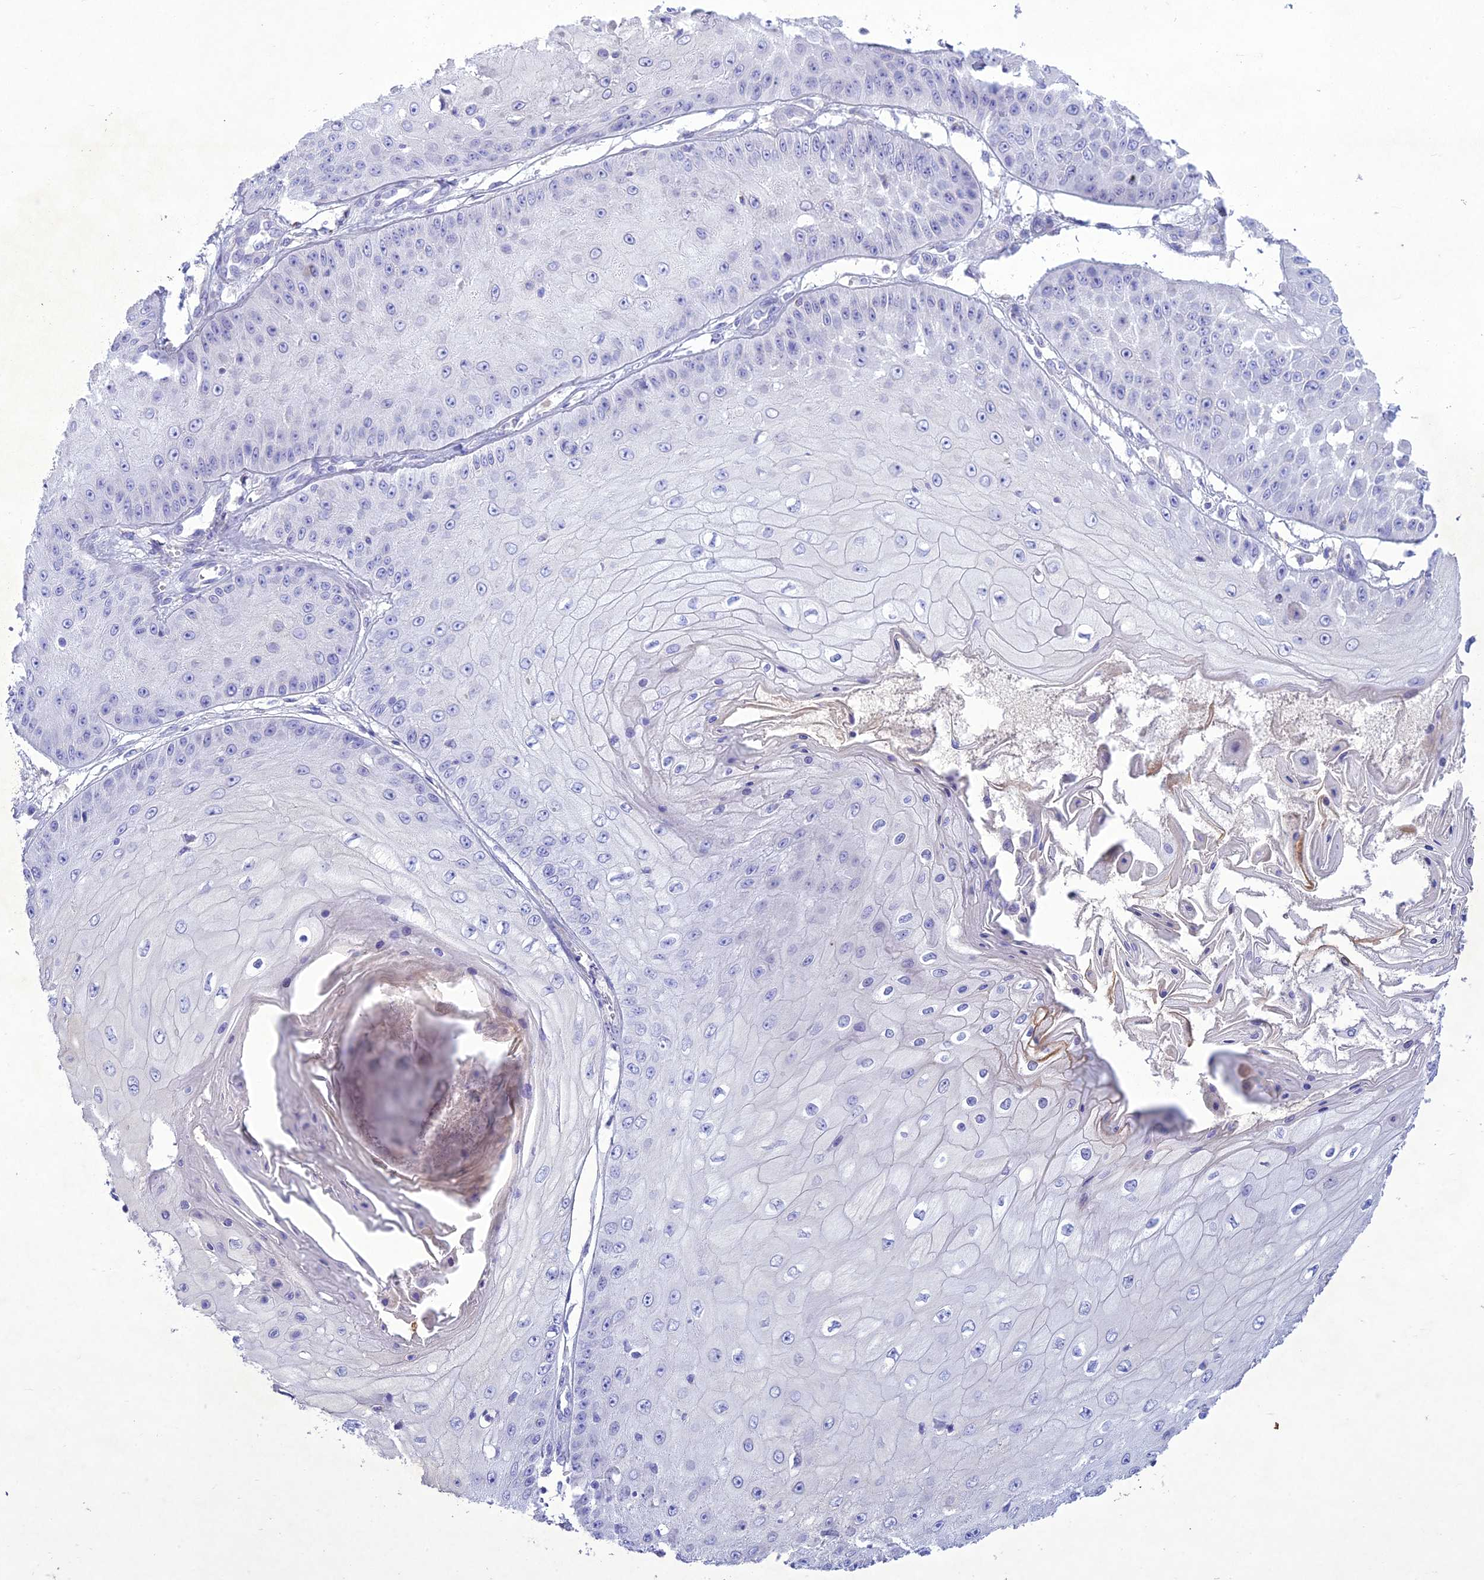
{"staining": {"intensity": "negative", "quantity": "none", "location": "none"}, "tissue": "skin cancer", "cell_type": "Tumor cells", "image_type": "cancer", "snomed": [{"axis": "morphology", "description": "Squamous cell carcinoma, NOS"}, {"axis": "topography", "description": "Skin"}], "caption": "Immunohistochemistry (IHC) image of neoplastic tissue: skin cancer stained with DAB demonstrates no significant protein positivity in tumor cells.", "gene": "SLC13A5", "patient": {"sex": "male", "age": 70}}